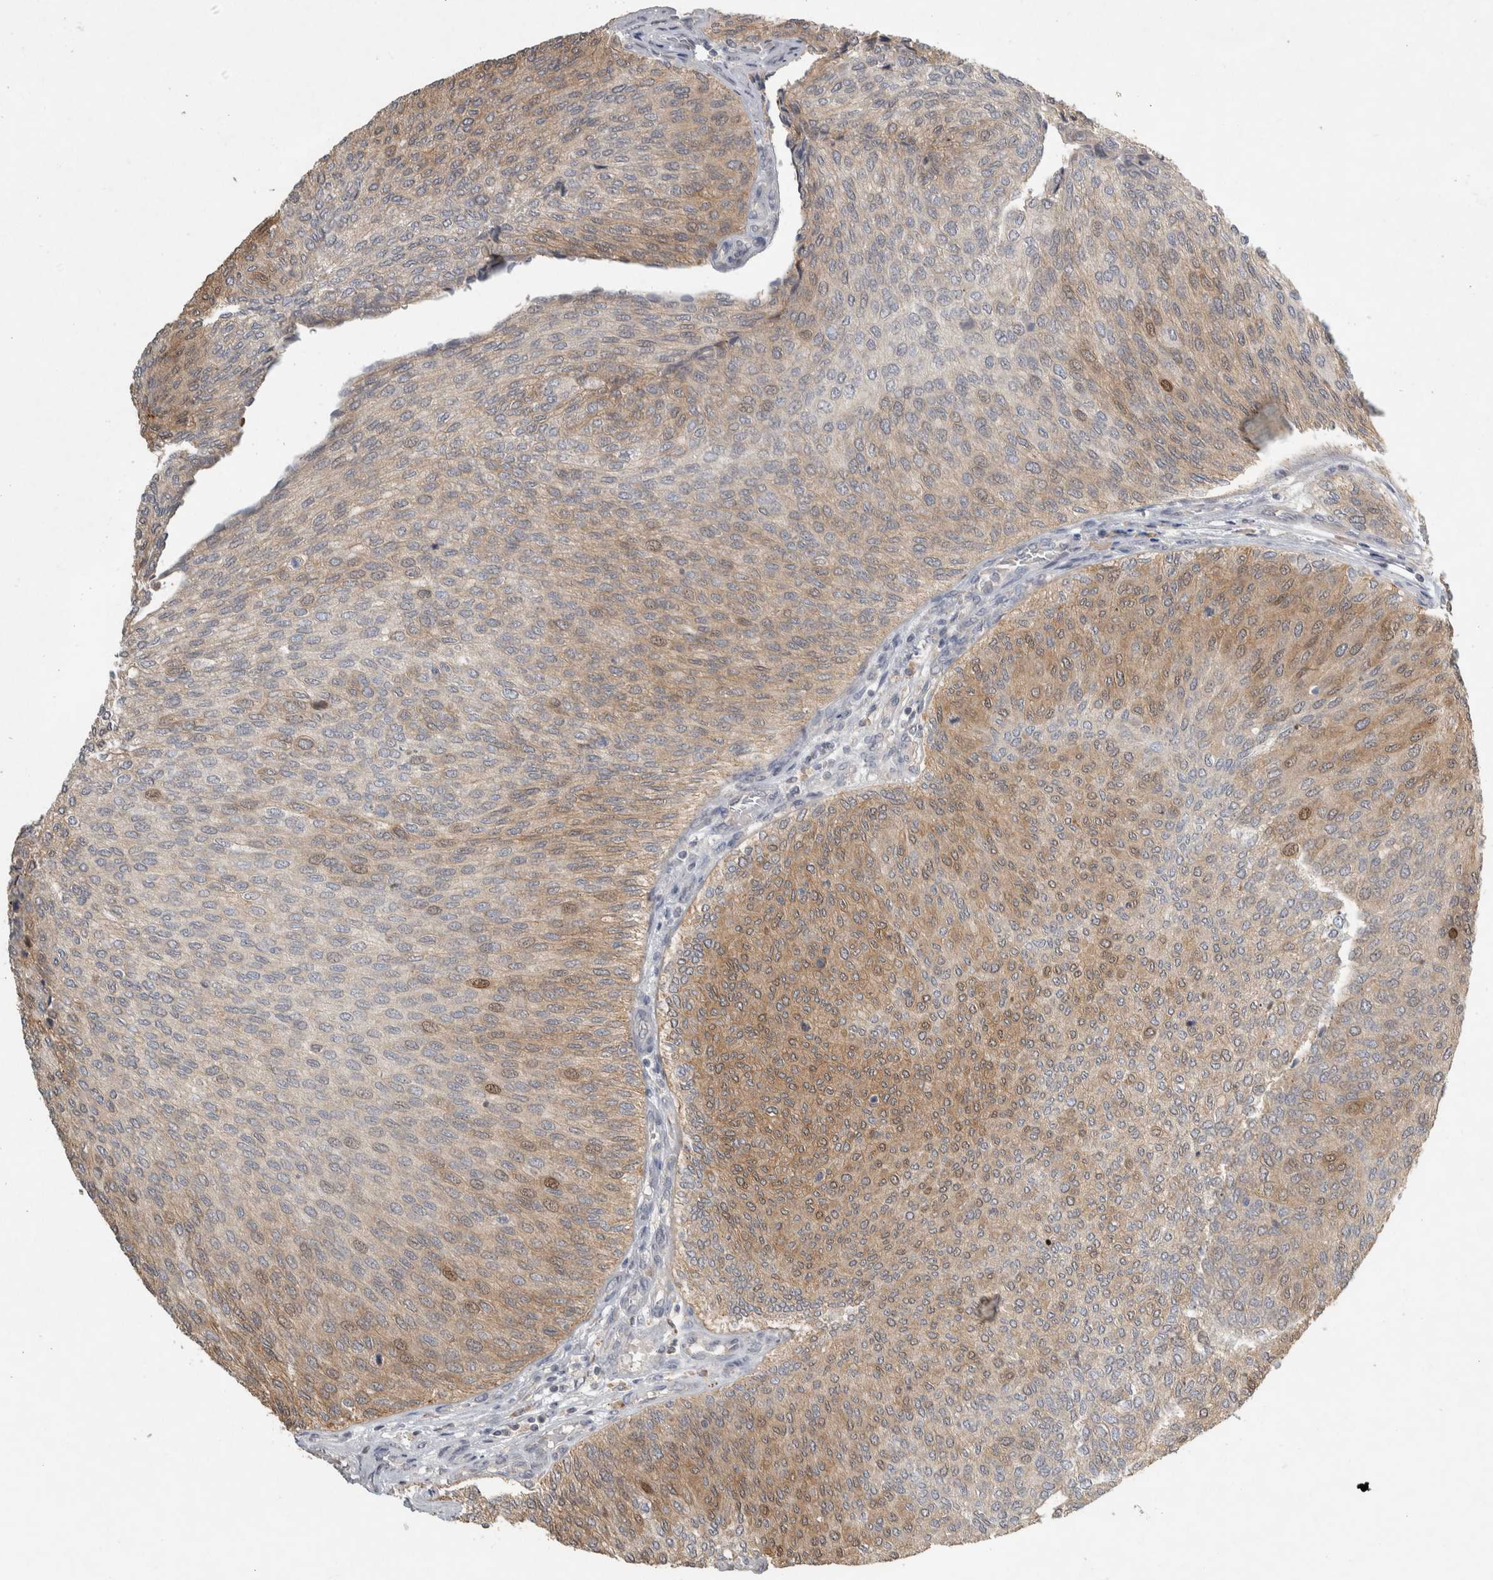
{"staining": {"intensity": "moderate", "quantity": "25%-75%", "location": "cytoplasmic/membranous,nuclear"}, "tissue": "urothelial cancer", "cell_type": "Tumor cells", "image_type": "cancer", "snomed": [{"axis": "morphology", "description": "Urothelial carcinoma, Low grade"}, {"axis": "topography", "description": "Urinary bladder"}], "caption": "Immunohistochemical staining of human urothelial carcinoma (low-grade) exhibits medium levels of moderate cytoplasmic/membranous and nuclear protein positivity in about 25%-75% of tumor cells.", "gene": "EIF3H", "patient": {"sex": "female", "age": 79}}